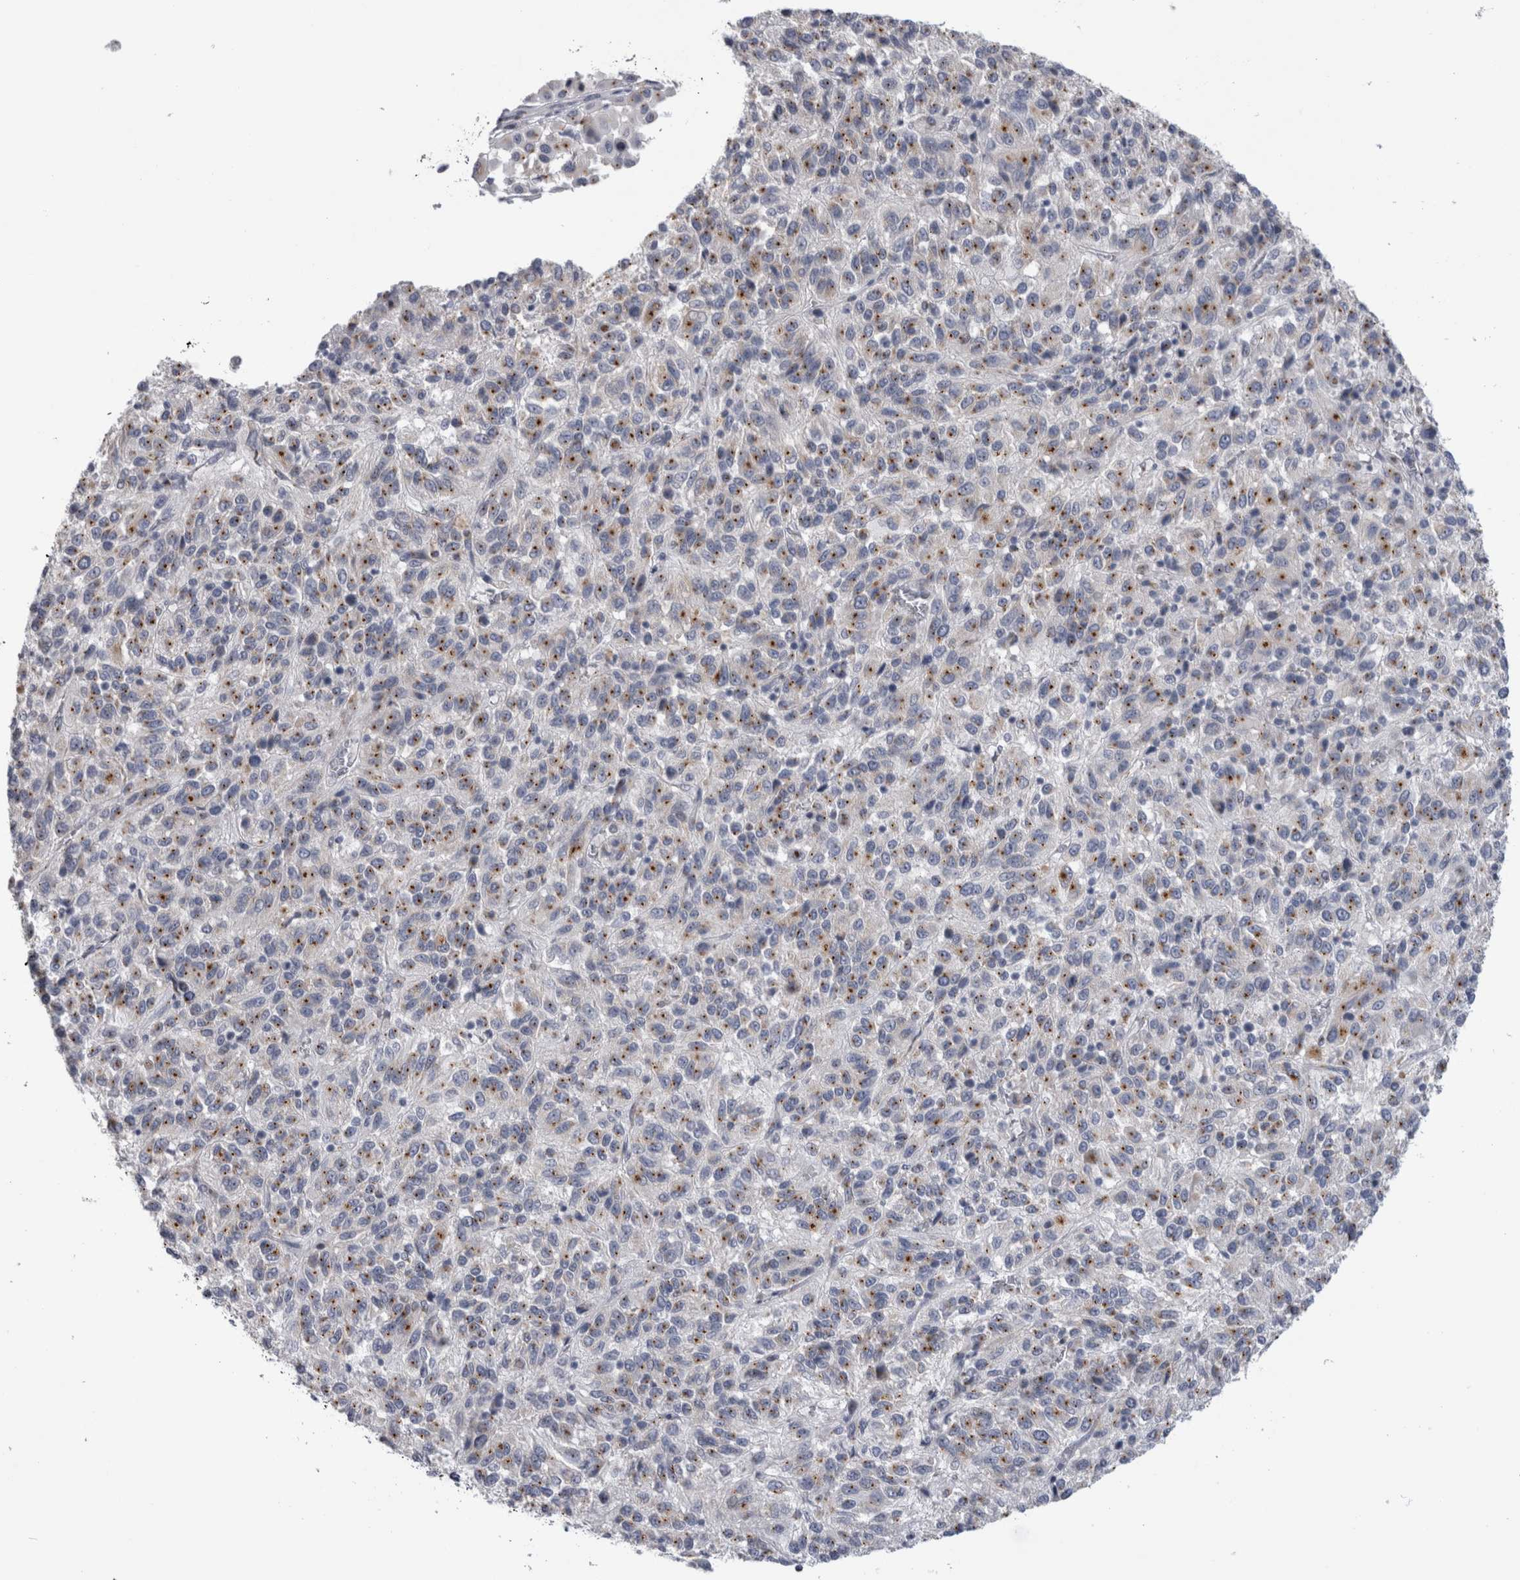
{"staining": {"intensity": "moderate", "quantity": ">75%", "location": "cytoplasmic/membranous"}, "tissue": "melanoma", "cell_type": "Tumor cells", "image_type": "cancer", "snomed": [{"axis": "morphology", "description": "Malignant melanoma, Metastatic site"}, {"axis": "topography", "description": "Lung"}], "caption": "Immunohistochemistry micrograph of neoplastic tissue: melanoma stained using immunohistochemistry displays medium levels of moderate protein expression localized specifically in the cytoplasmic/membranous of tumor cells, appearing as a cytoplasmic/membranous brown color.", "gene": "AKAP9", "patient": {"sex": "male", "age": 64}}